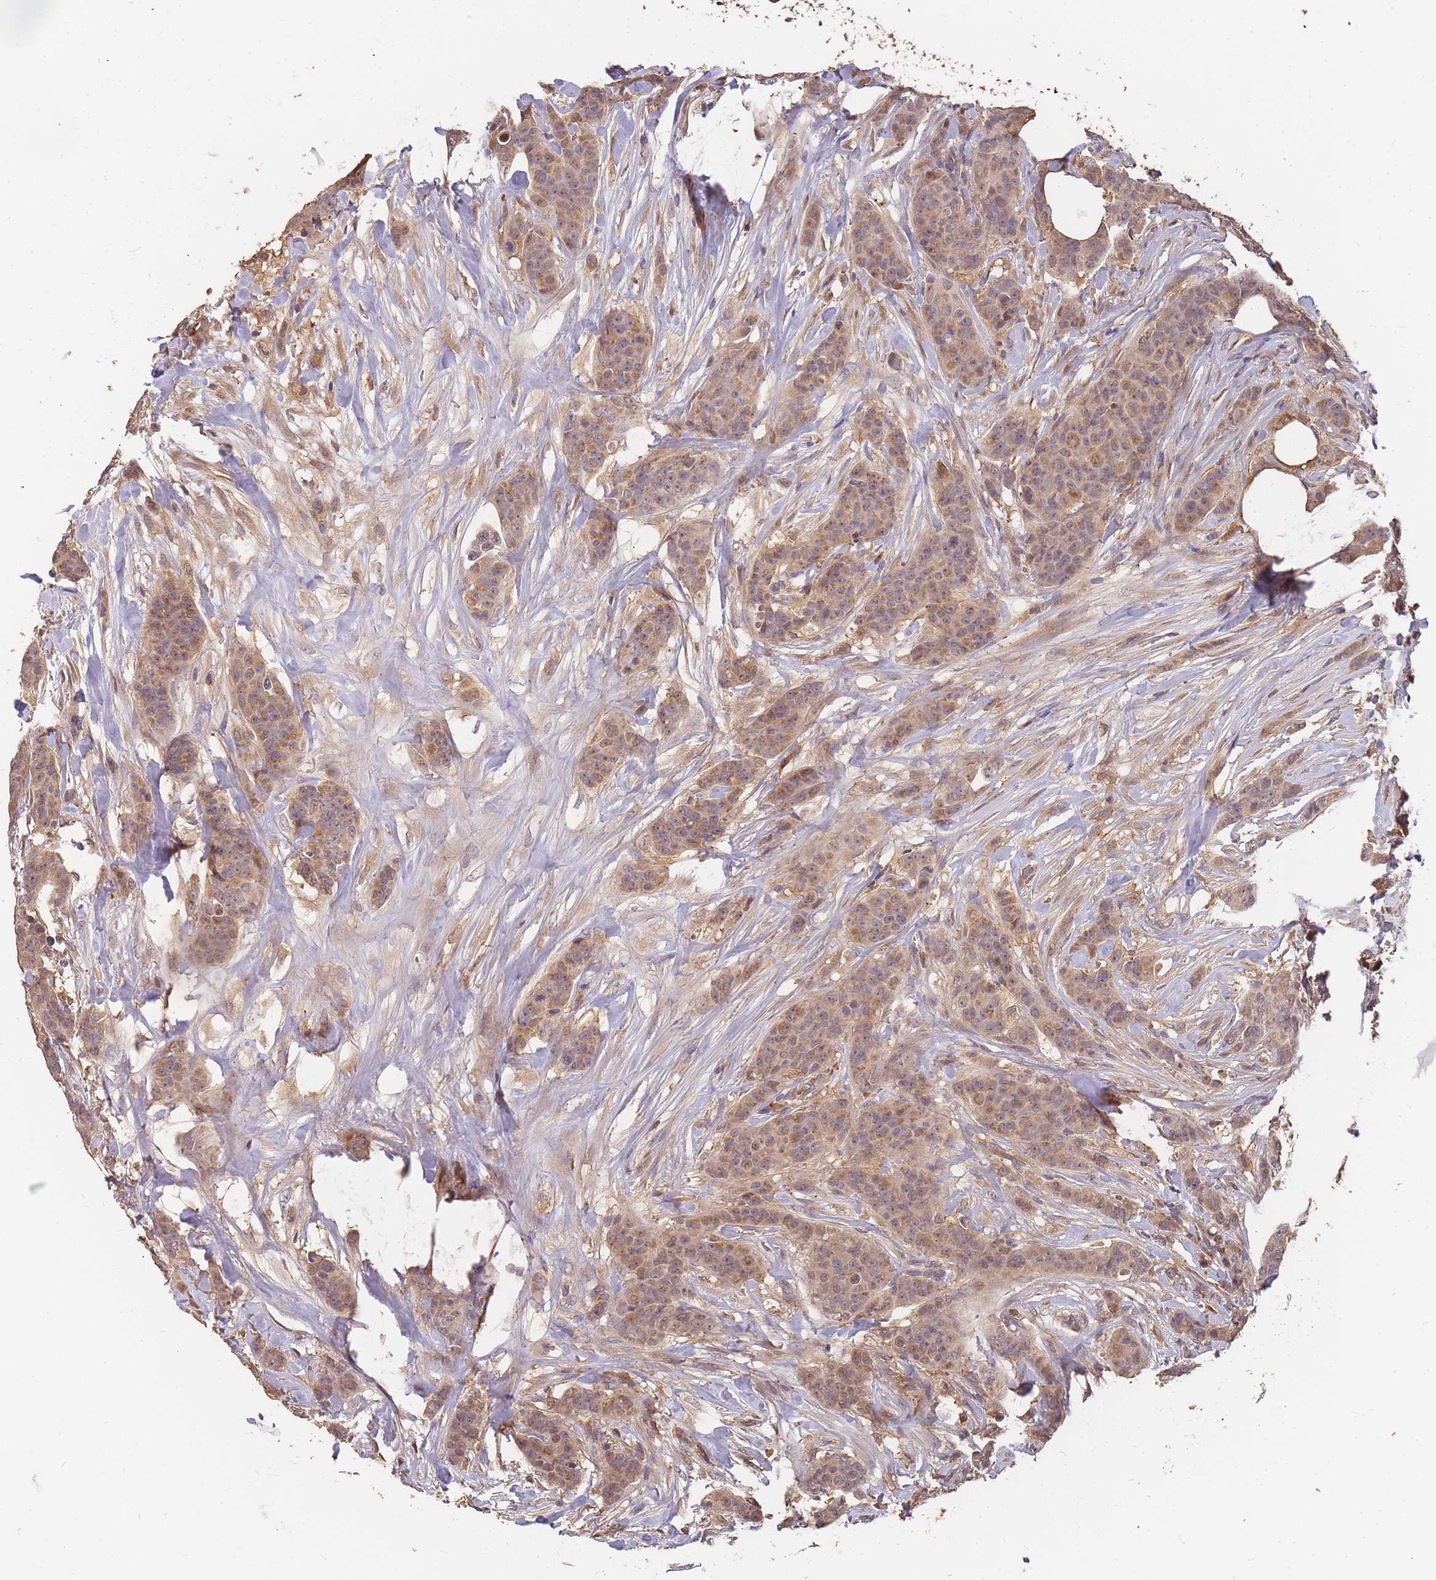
{"staining": {"intensity": "moderate", "quantity": ">75%", "location": "cytoplasmic/membranous,nuclear"}, "tissue": "breast cancer", "cell_type": "Tumor cells", "image_type": "cancer", "snomed": [{"axis": "morphology", "description": "Duct carcinoma"}, {"axis": "topography", "description": "Breast"}], "caption": "Immunohistochemical staining of invasive ductal carcinoma (breast) demonstrates moderate cytoplasmic/membranous and nuclear protein expression in approximately >75% of tumor cells.", "gene": "CDKN2AIPNL", "patient": {"sex": "female", "age": 40}}